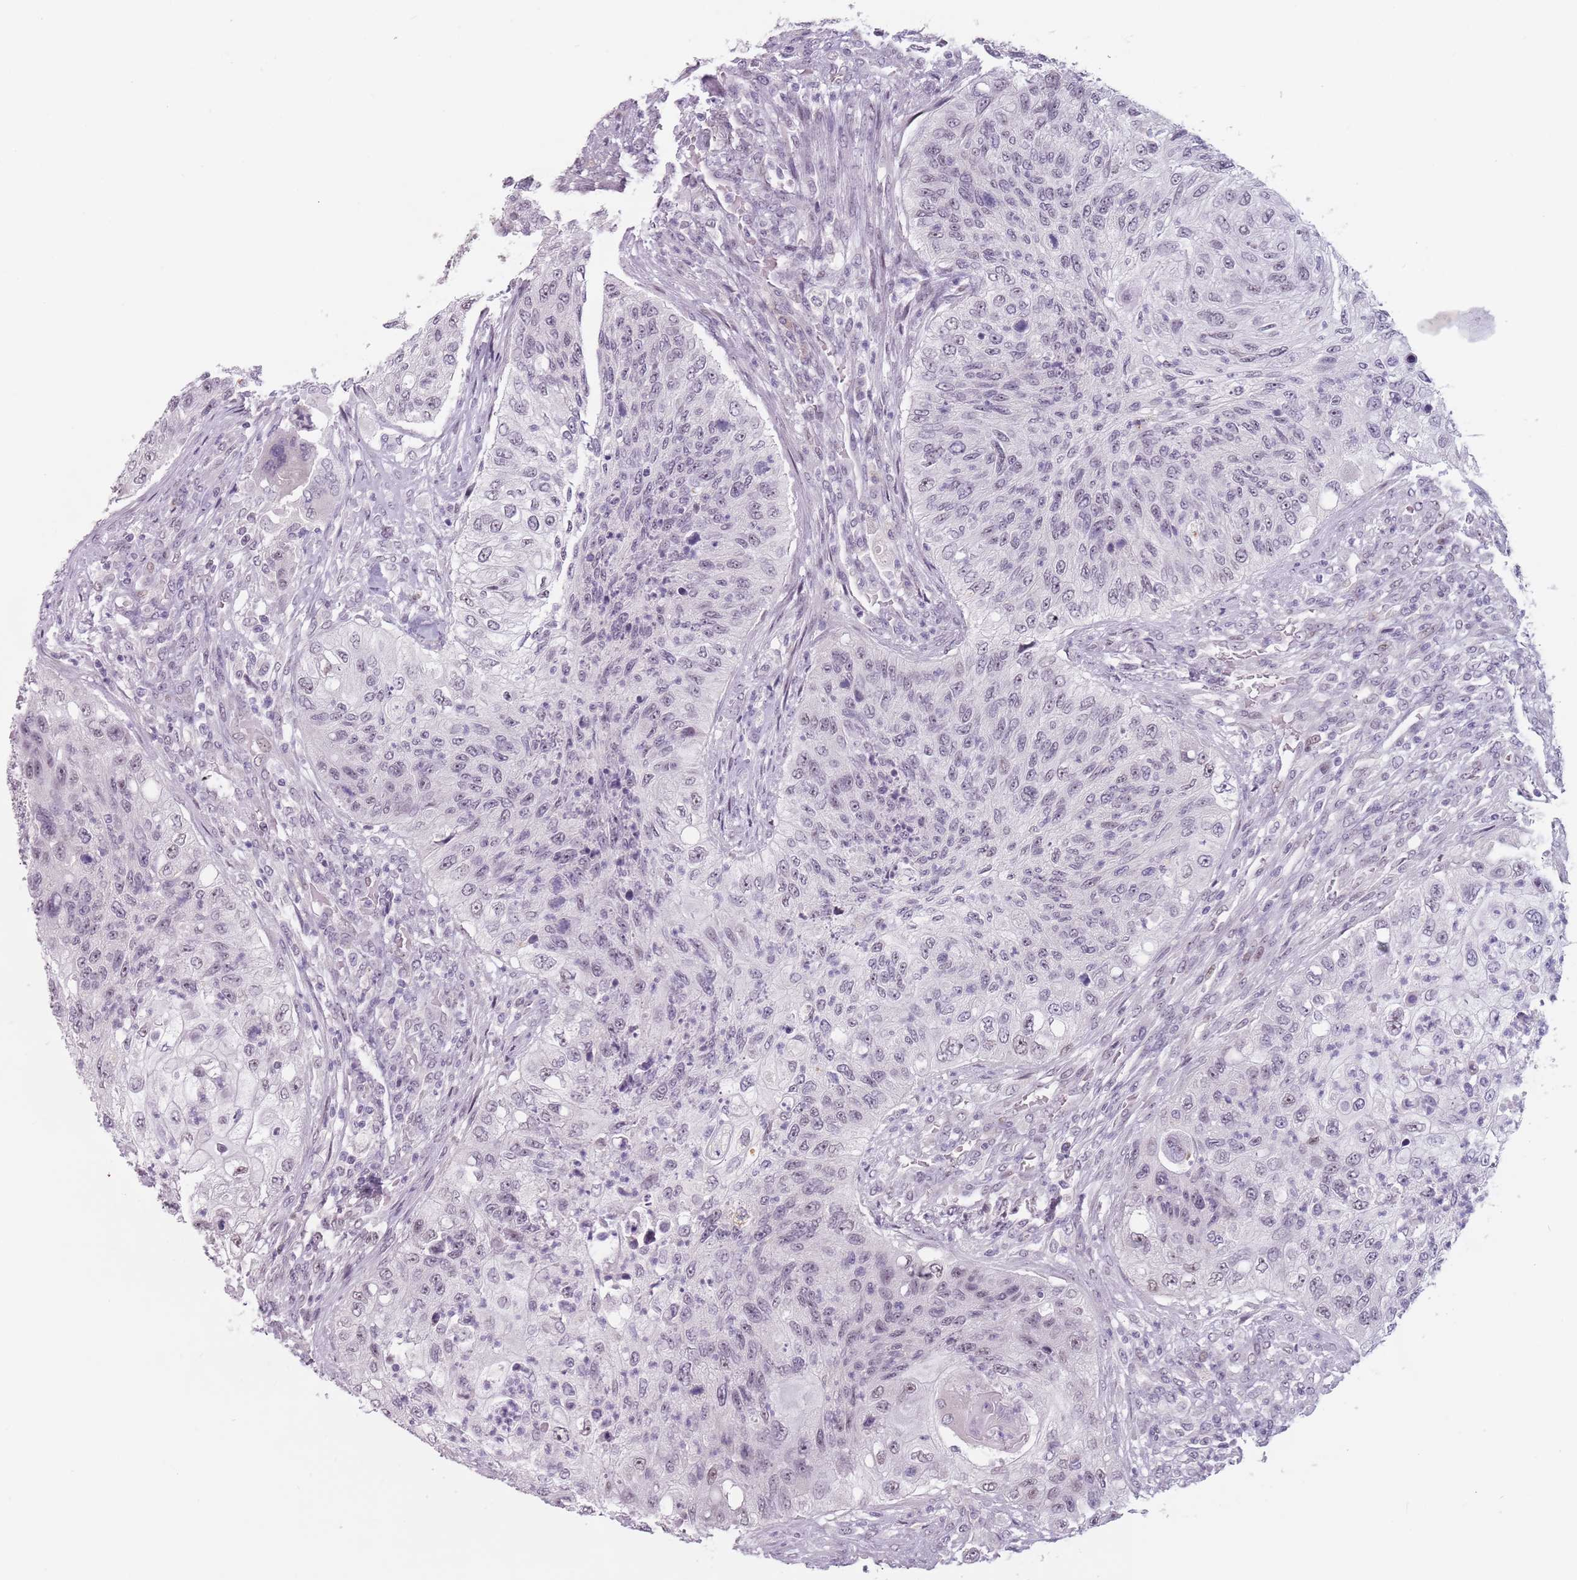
{"staining": {"intensity": "negative", "quantity": "none", "location": "none"}, "tissue": "urothelial cancer", "cell_type": "Tumor cells", "image_type": "cancer", "snomed": [{"axis": "morphology", "description": "Urothelial carcinoma, High grade"}, {"axis": "topography", "description": "Urinary bladder"}], "caption": "DAB (3,3'-diaminobenzidine) immunohistochemical staining of human urothelial carcinoma (high-grade) demonstrates no significant positivity in tumor cells.", "gene": "PTCHD1", "patient": {"sex": "female", "age": 60}}